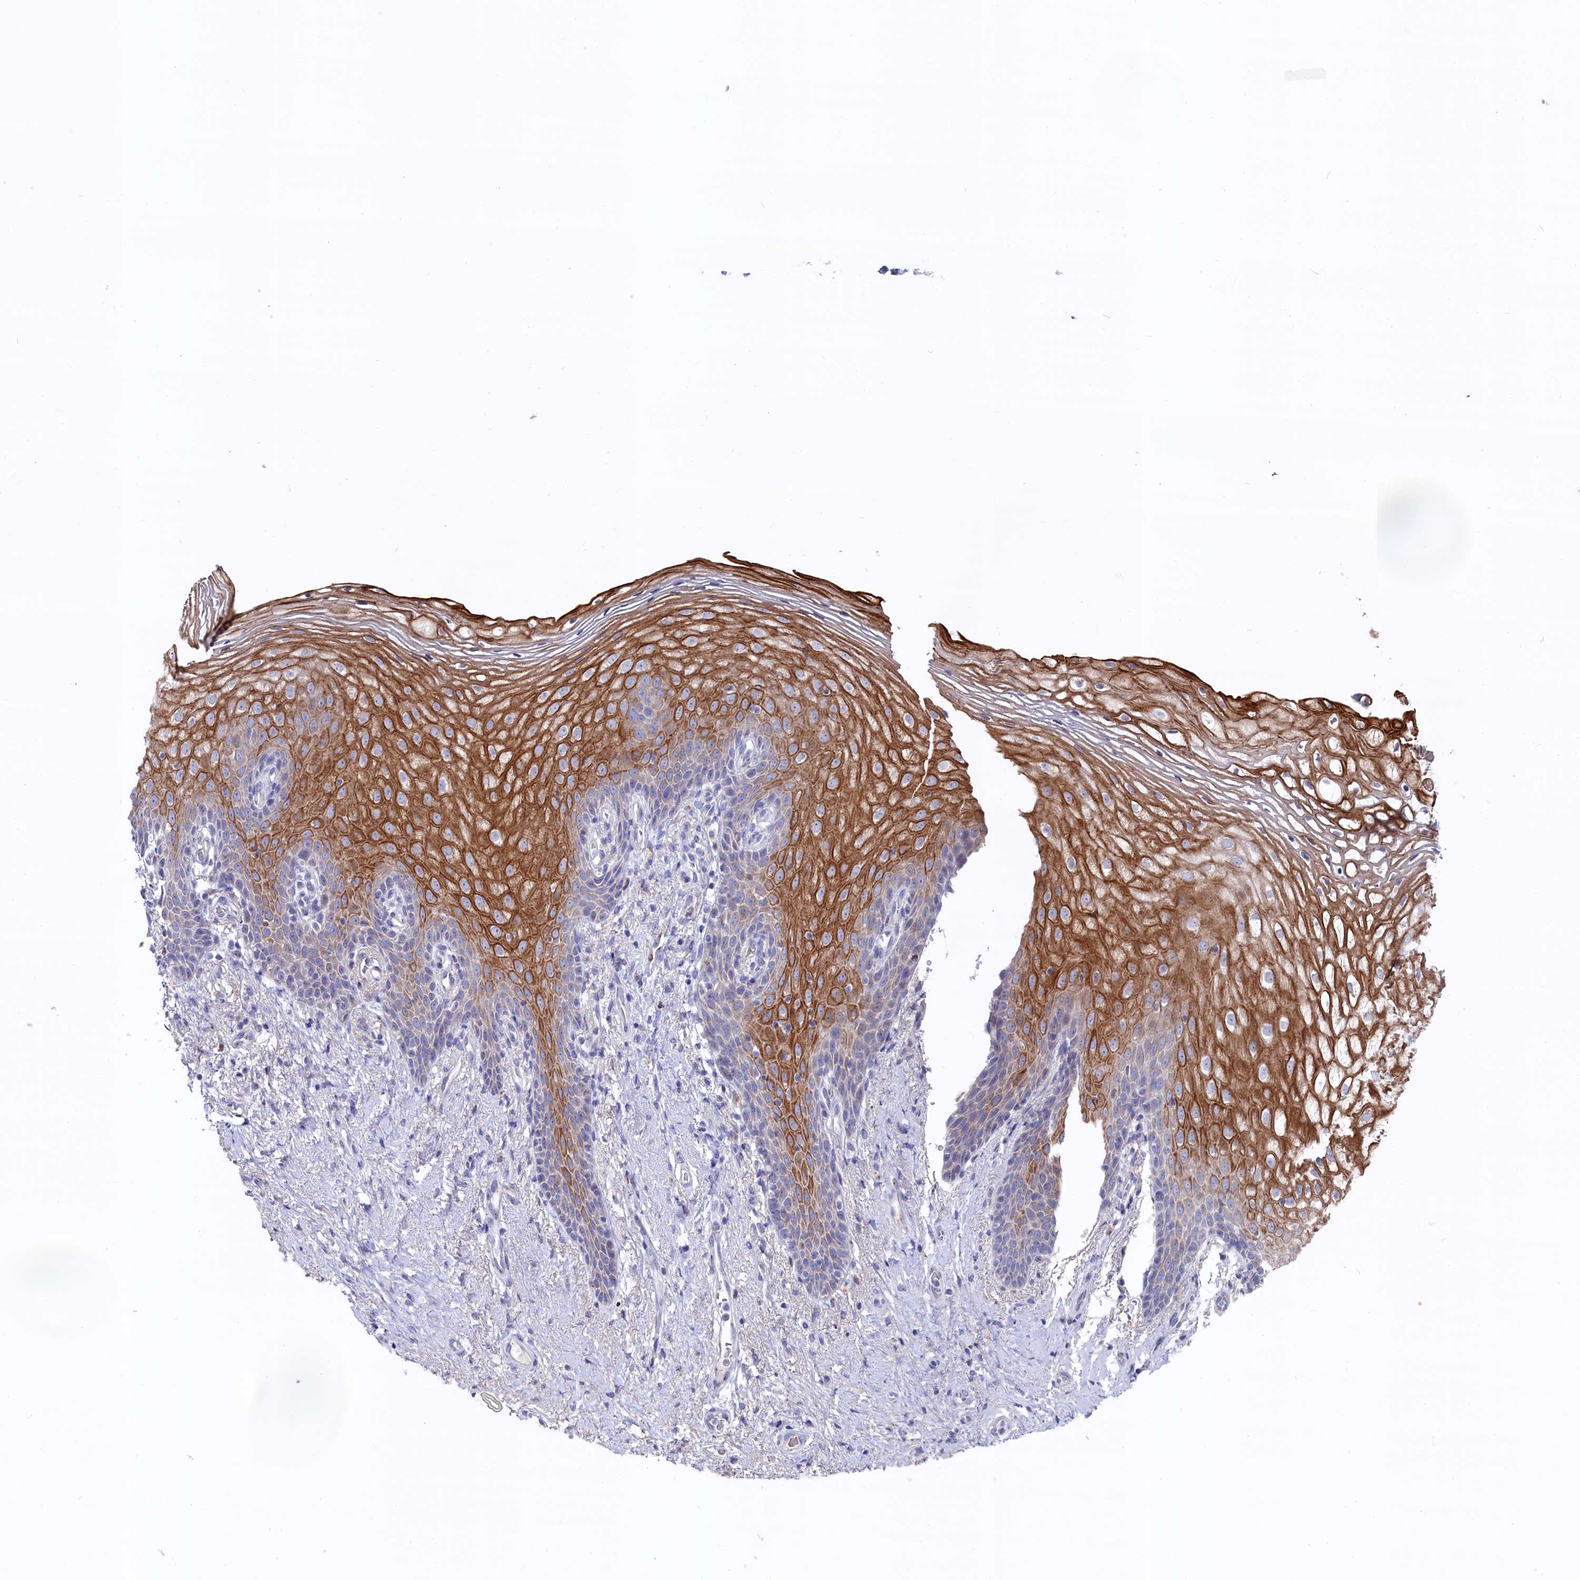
{"staining": {"intensity": "strong", "quantity": "25%-75%", "location": "cytoplasmic/membranous"}, "tissue": "vagina", "cell_type": "Squamous epithelial cells", "image_type": "normal", "snomed": [{"axis": "morphology", "description": "Normal tissue, NOS"}, {"axis": "topography", "description": "Vagina"}], "caption": "Protein expression by immunohistochemistry (IHC) demonstrates strong cytoplasmic/membranous staining in about 25%-75% of squamous epithelial cells in benign vagina. (Brightfield microscopy of DAB IHC at high magnification).", "gene": "GPR108", "patient": {"sex": "female", "age": 60}}